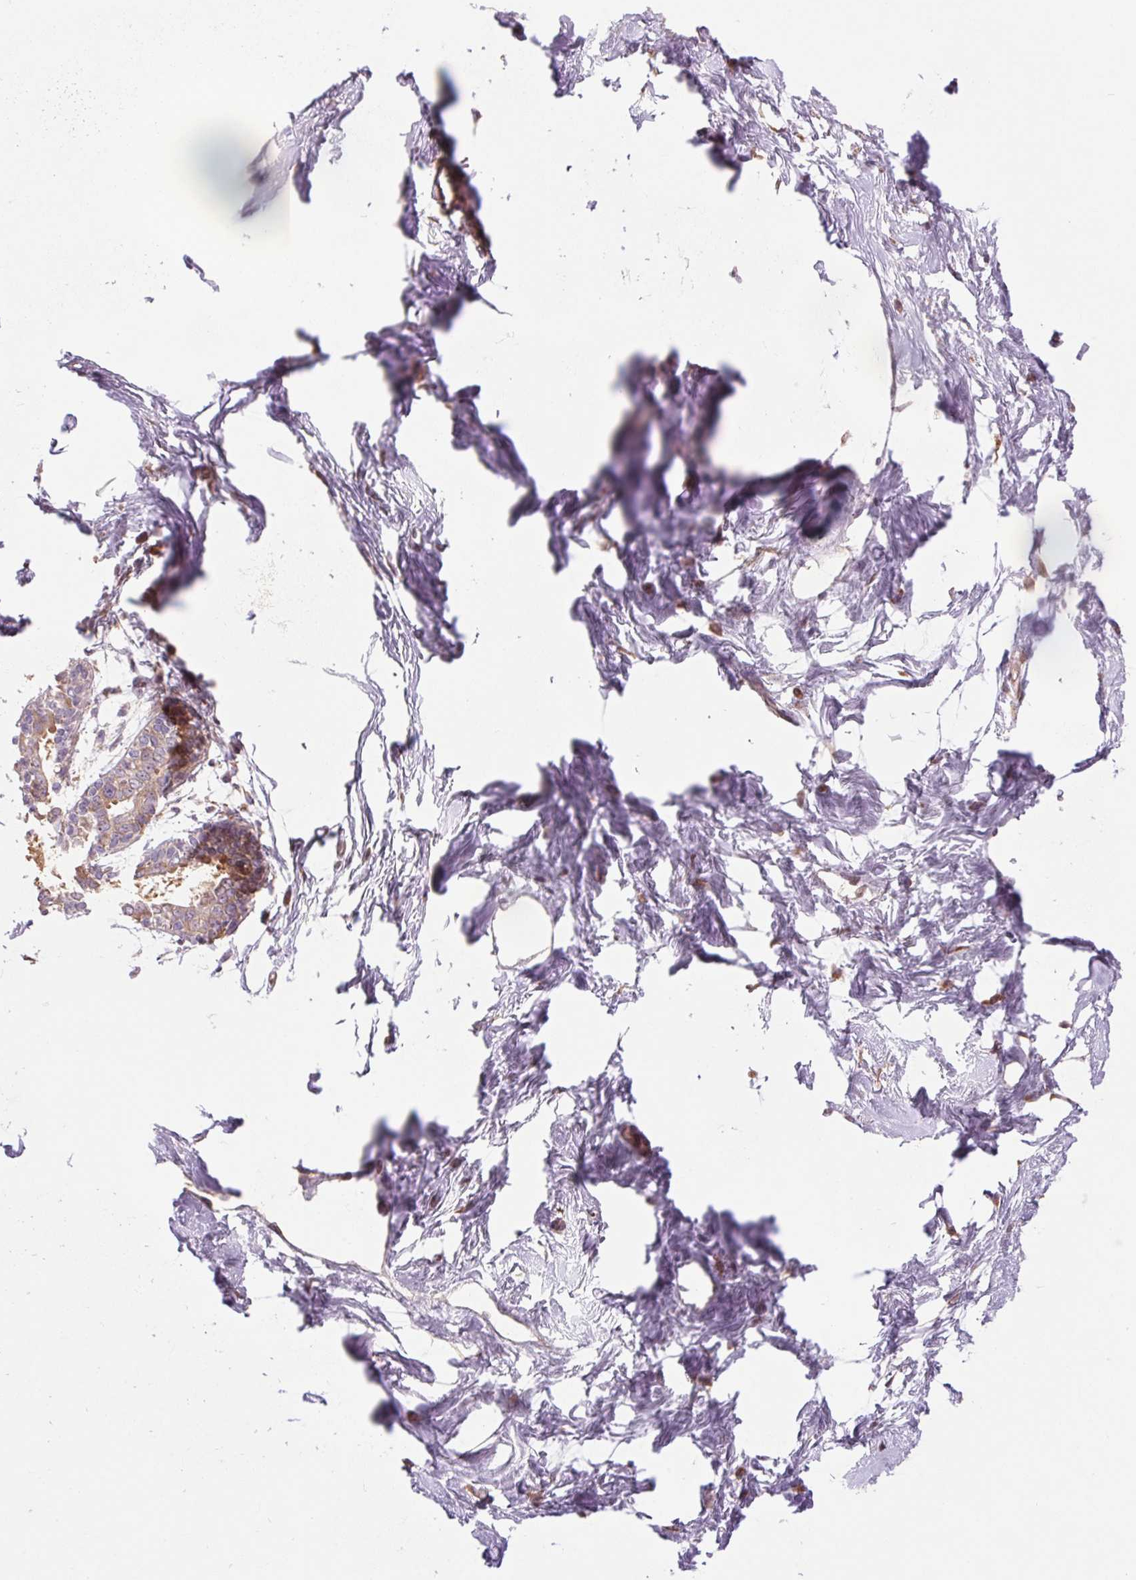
{"staining": {"intensity": "negative", "quantity": "none", "location": "none"}, "tissue": "breast", "cell_type": "Adipocytes", "image_type": "normal", "snomed": [{"axis": "morphology", "description": "Normal tissue, NOS"}, {"axis": "topography", "description": "Breast"}], "caption": "Immunohistochemistry micrograph of normal breast stained for a protein (brown), which shows no staining in adipocytes.", "gene": "KLHL20", "patient": {"sex": "female", "age": 45}}